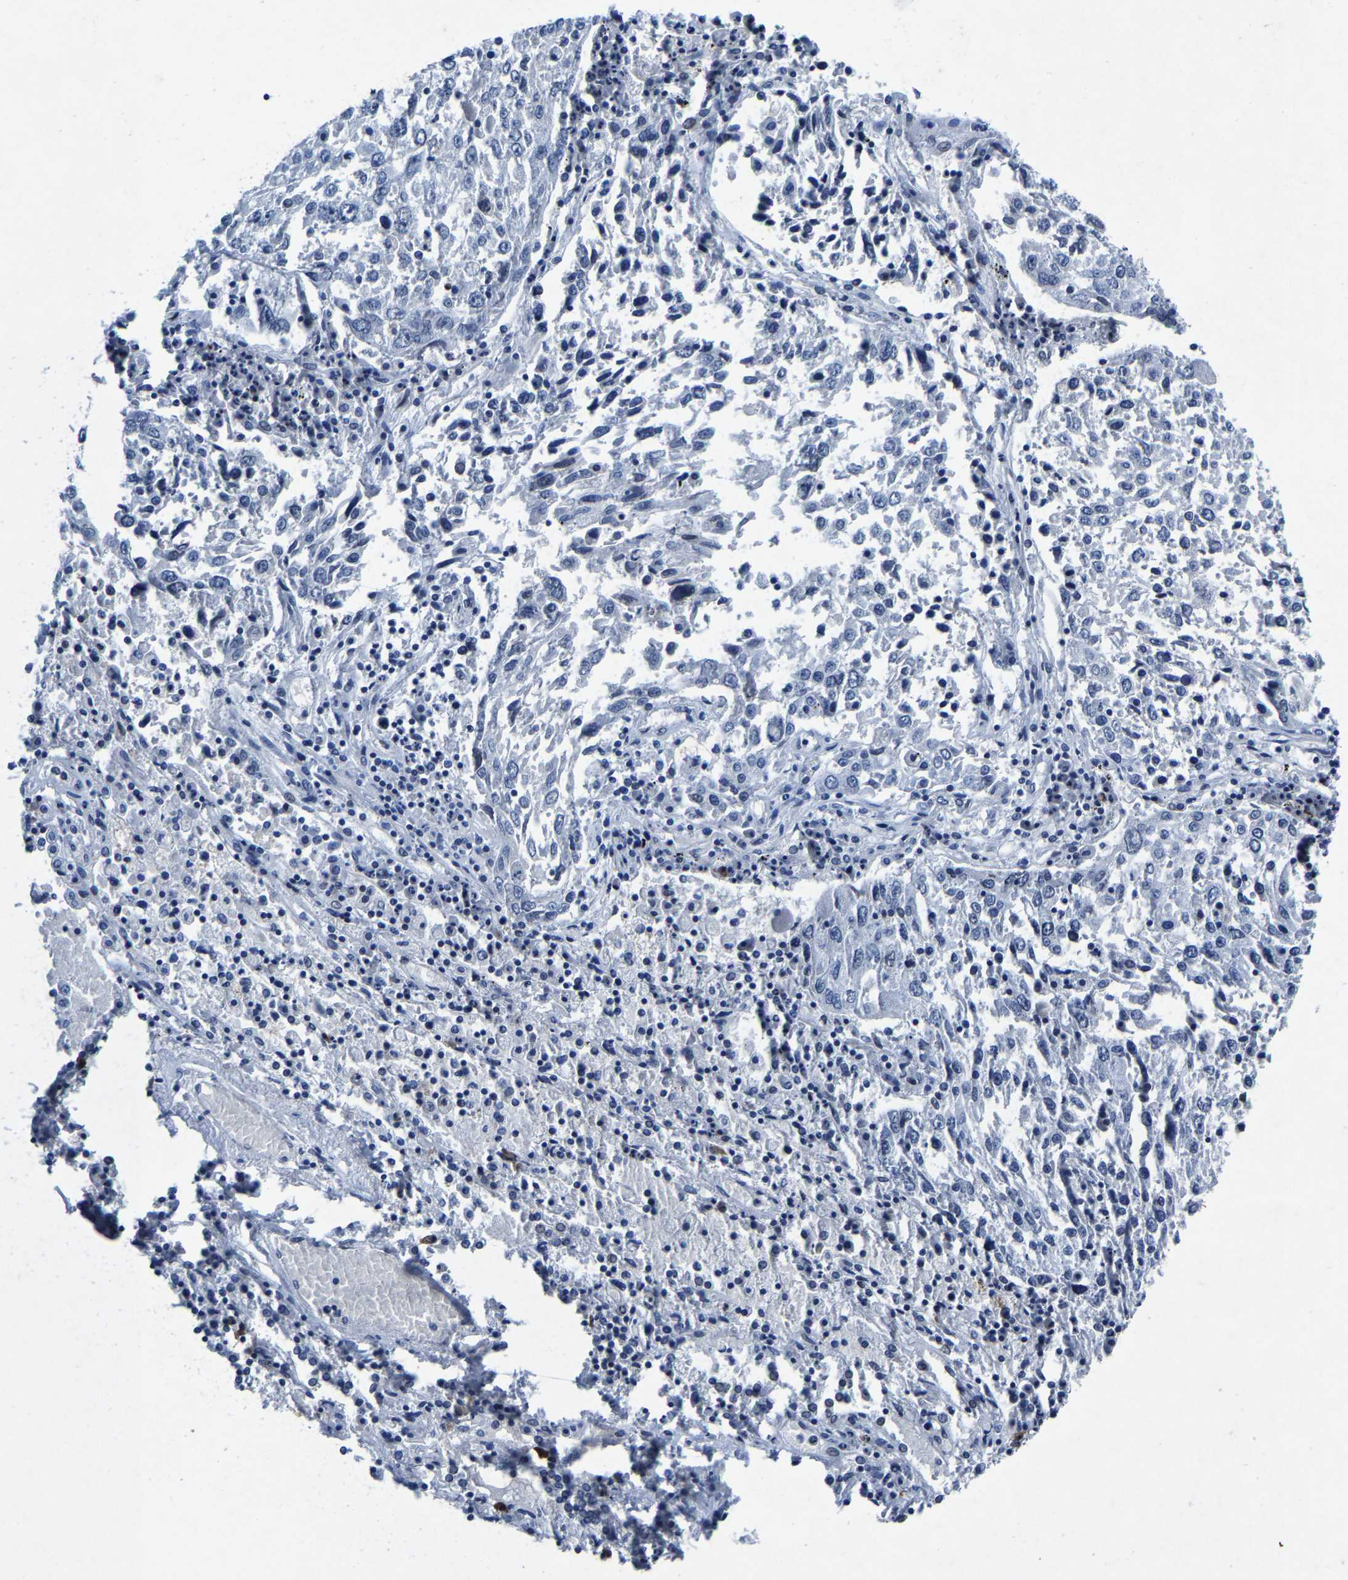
{"staining": {"intensity": "negative", "quantity": "none", "location": "none"}, "tissue": "lung cancer", "cell_type": "Tumor cells", "image_type": "cancer", "snomed": [{"axis": "morphology", "description": "Squamous cell carcinoma, NOS"}, {"axis": "topography", "description": "Lung"}], "caption": "A high-resolution photomicrograph shows immunohistochemistry staining of lung cancer (squamous cell carcinoma), which exhibits no significant staining in tumor cells.", "gene": "UBN2", "patient": {"sex": "male", "age": 65}}